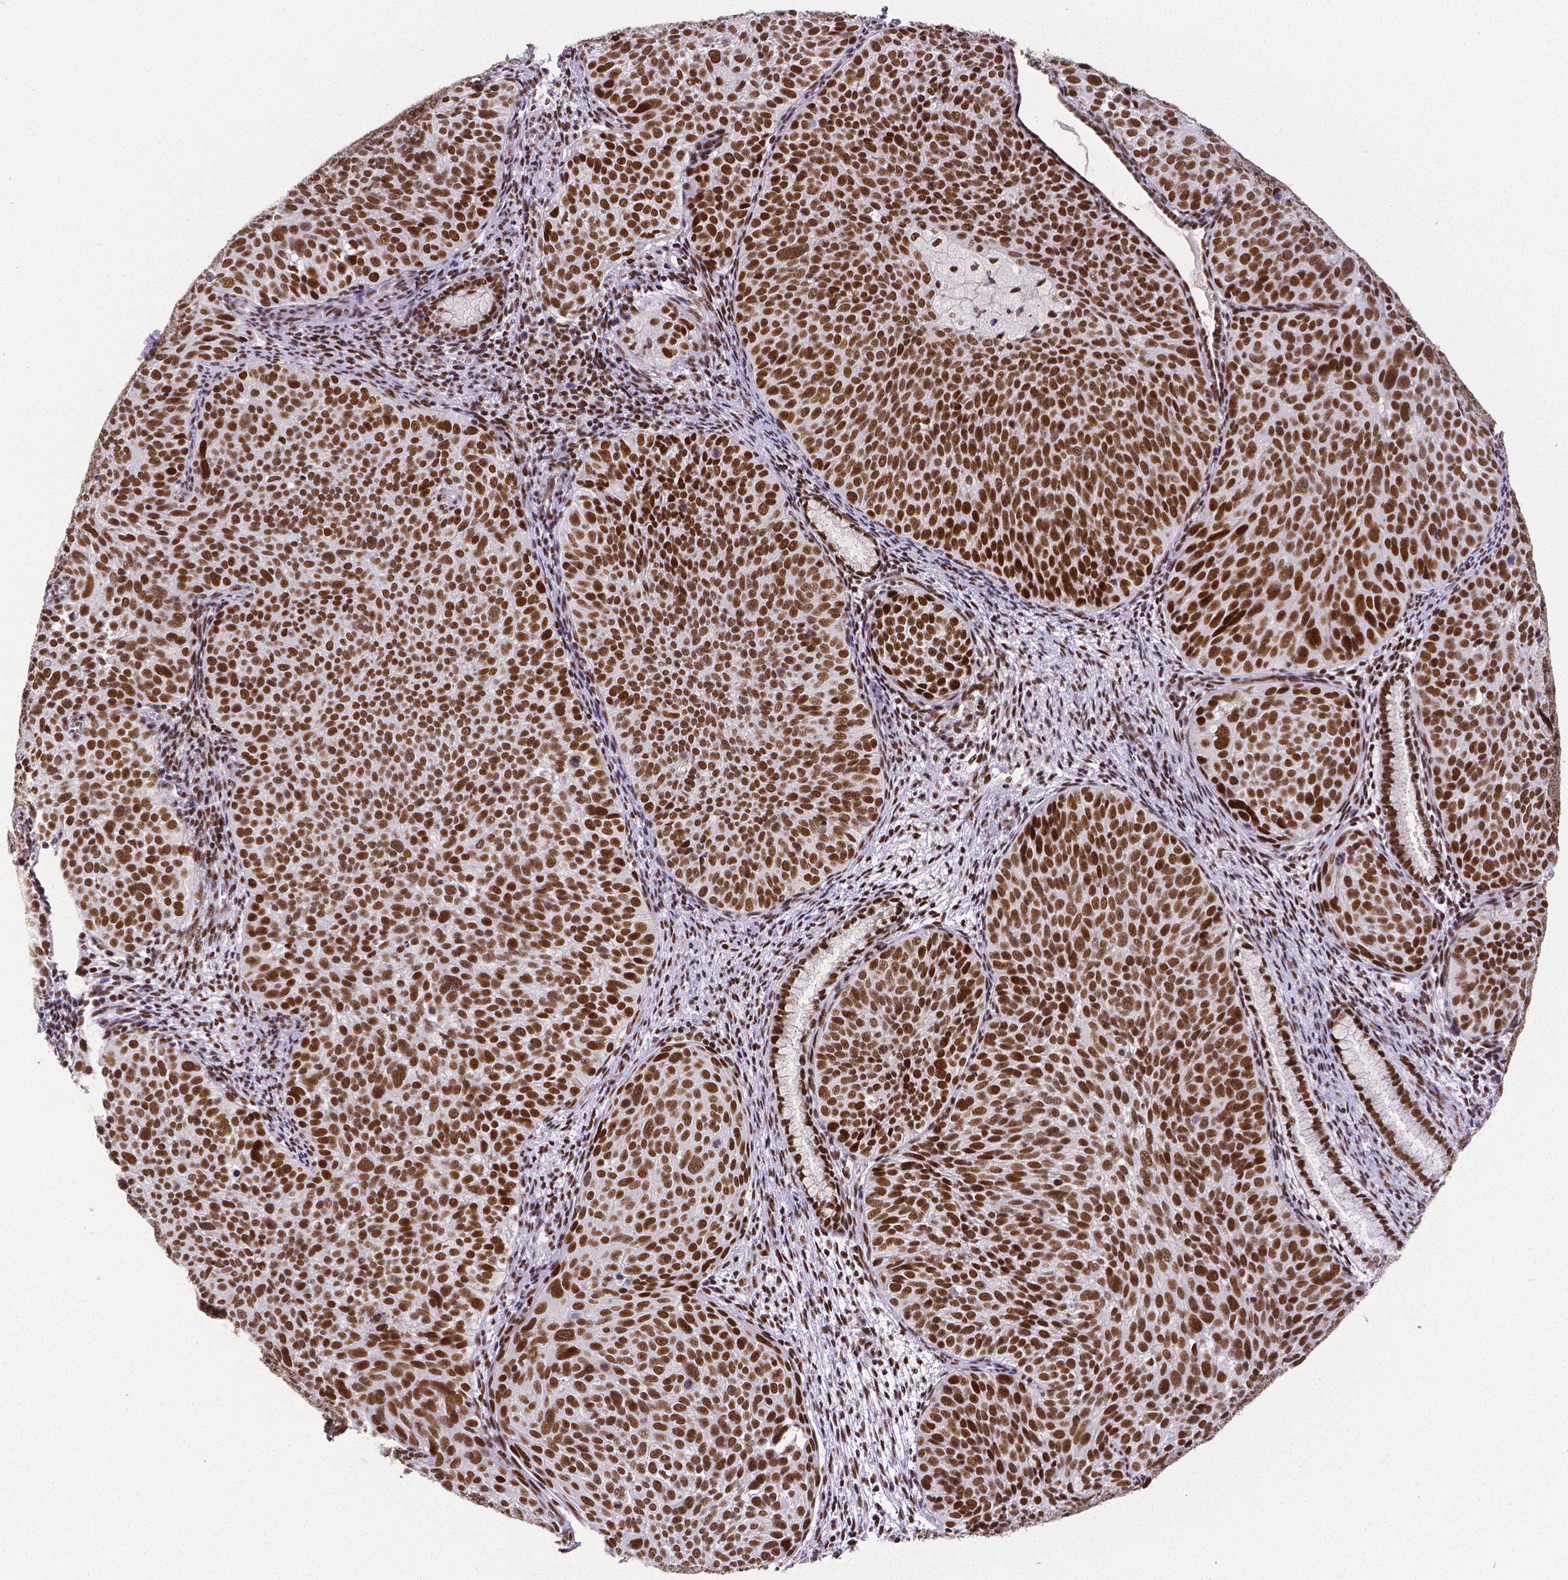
{"staining": {"intensity": "strong", "quantity": ">75%", "location": "nuclear"}, "tissue": "cervical cancer", "cell_type": "Tumor cells", "image_type": "cancer", "snomed": [{"axis": "morphology", "description": "Squamous cell carcinoma, NOS"}, {"axis": "topography", "description": "Cervix"}], "caption": "This is a photomicrograph of IHC staining of cervical cancer (squamous cell carcinoma), which shows strong staining in the nuclear of tumor cells.", "gene": "REST", "patient": {"sex": "female", "age": 39}}